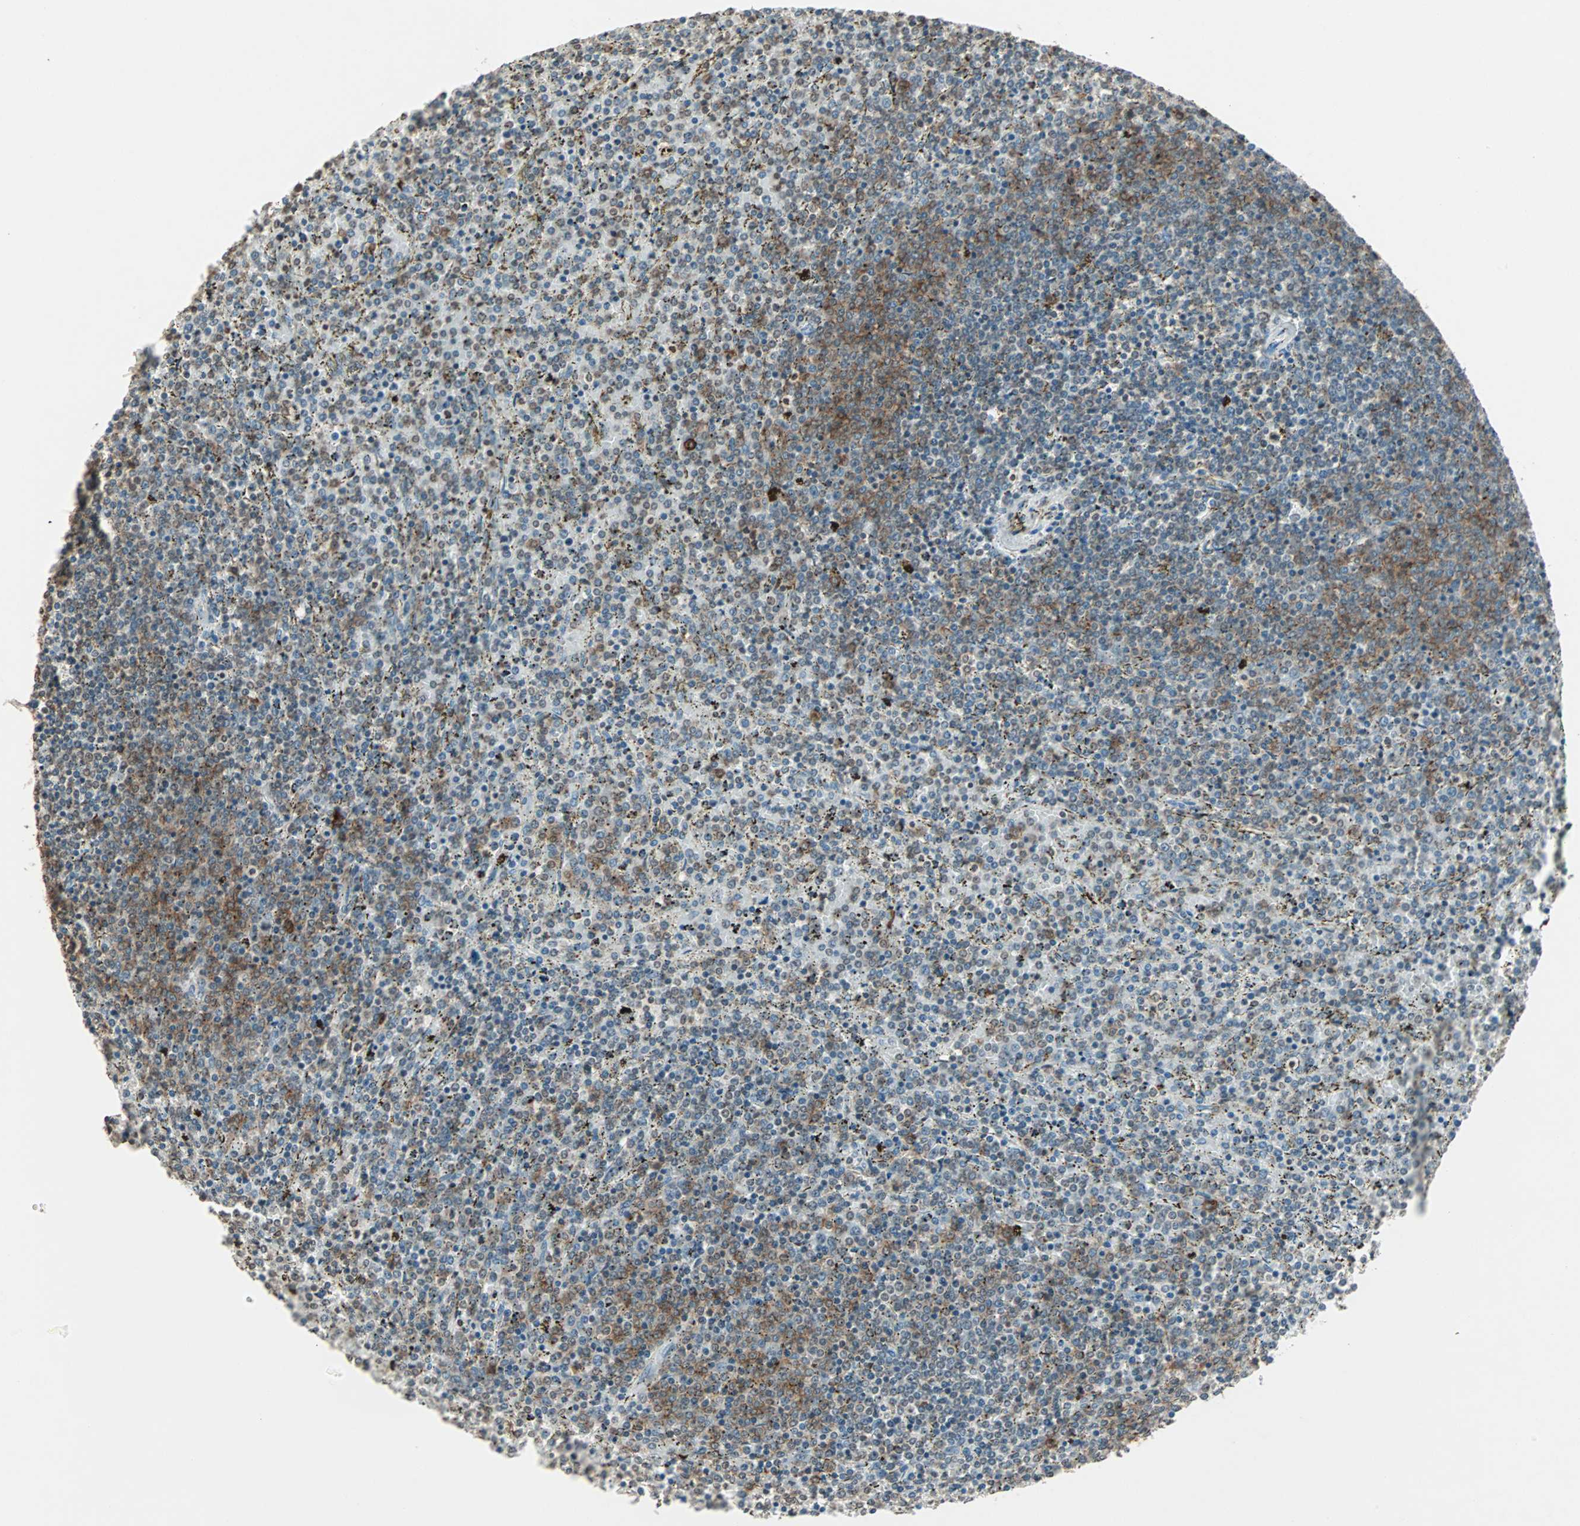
{"staining": {"intensity": "moderate", "quantity": "<25%", "location": "cytoplasmic/membranous,nuclear"}, "tissue": "lymphoma", "cell_type": "Tumor cells", "image_type": "cancer", "snomed": [{"axis": "morphology", "description": "Malignant lymphoma, non-Hodgkin's type, Low grade"}, {"axis": "topography", "description": "Spleen"}], "caption": "Lymphoma was stained to show a protein in brown. There is low levels of moderate cytoplasmic/membranous and nuclear staining in about <25% of tumor cells. (IHC, brightfield microscopy, high magnification).", "gene": "PRELID1", "patient": {"sex": "female", "age": 77}}